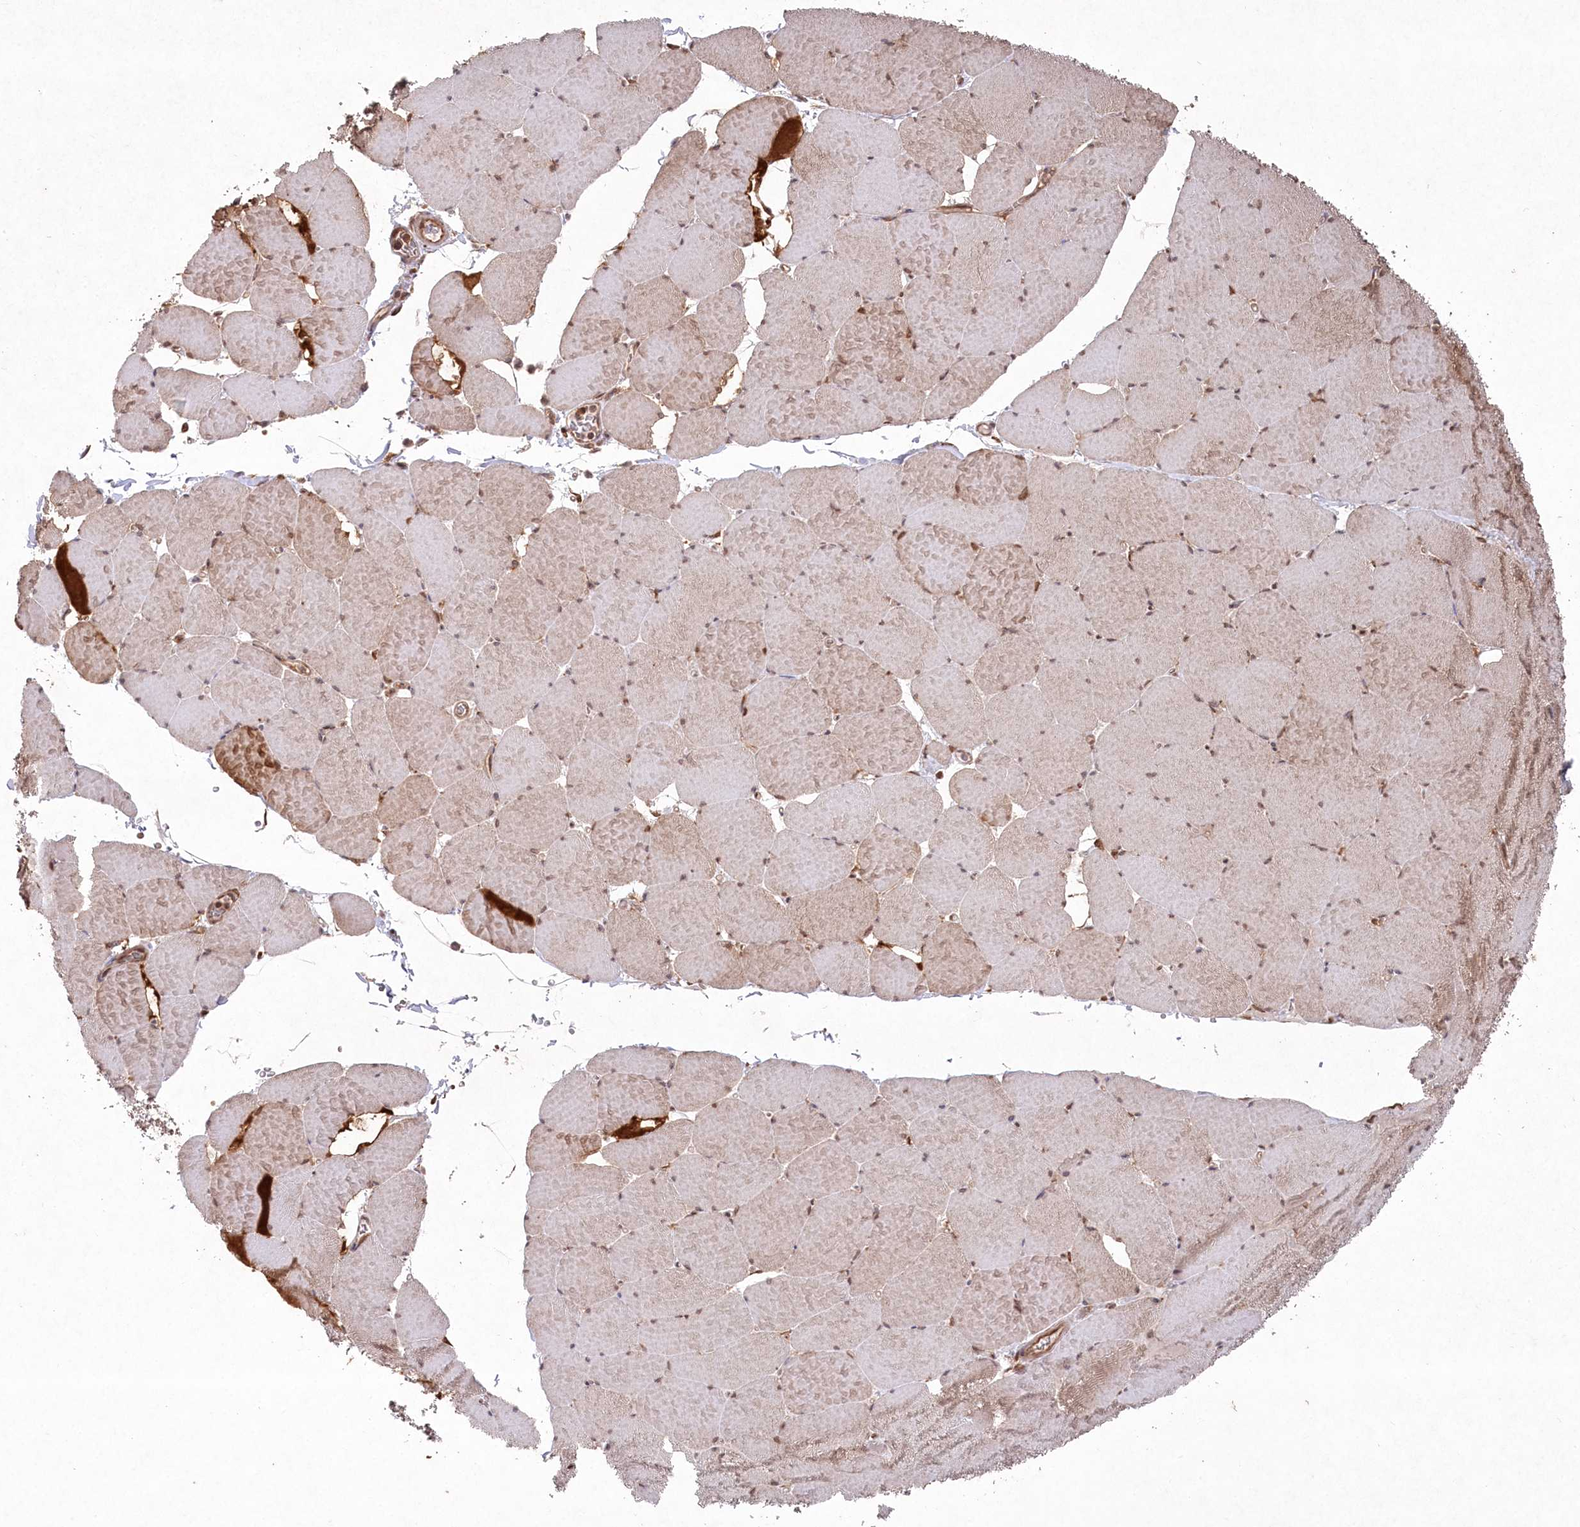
{"staining": {"intensity": "moderate", "quantity": "25%-75%", "location": "cytoplasmic/membranous,nuclear"}, "tissue": "skeletal muscle", "cell_type": "Myocytes", "image_type": "normal", "snomed": [{"axis": "morphology", "description": "Normal tissue, NOS"}, {"axis": "topography", "description": "Skeletal muscle"}, {"axis": "topography", "description": "Head-Neck"}], "caption": "Immunohistochemical staining of unremarkable skeletal muscle demonstrates moderate cytoplasmic/membranous,nuclear protein expression in about 25%-75% of myocytes. (Stains: DAB (3,3'-diaminobenzidine) in brown, nuclei in blue, Microscopy: brightfield microscopy at high magnification).", "gene": "PSMA1", "patient": {"sex": "male", "age": 66}}